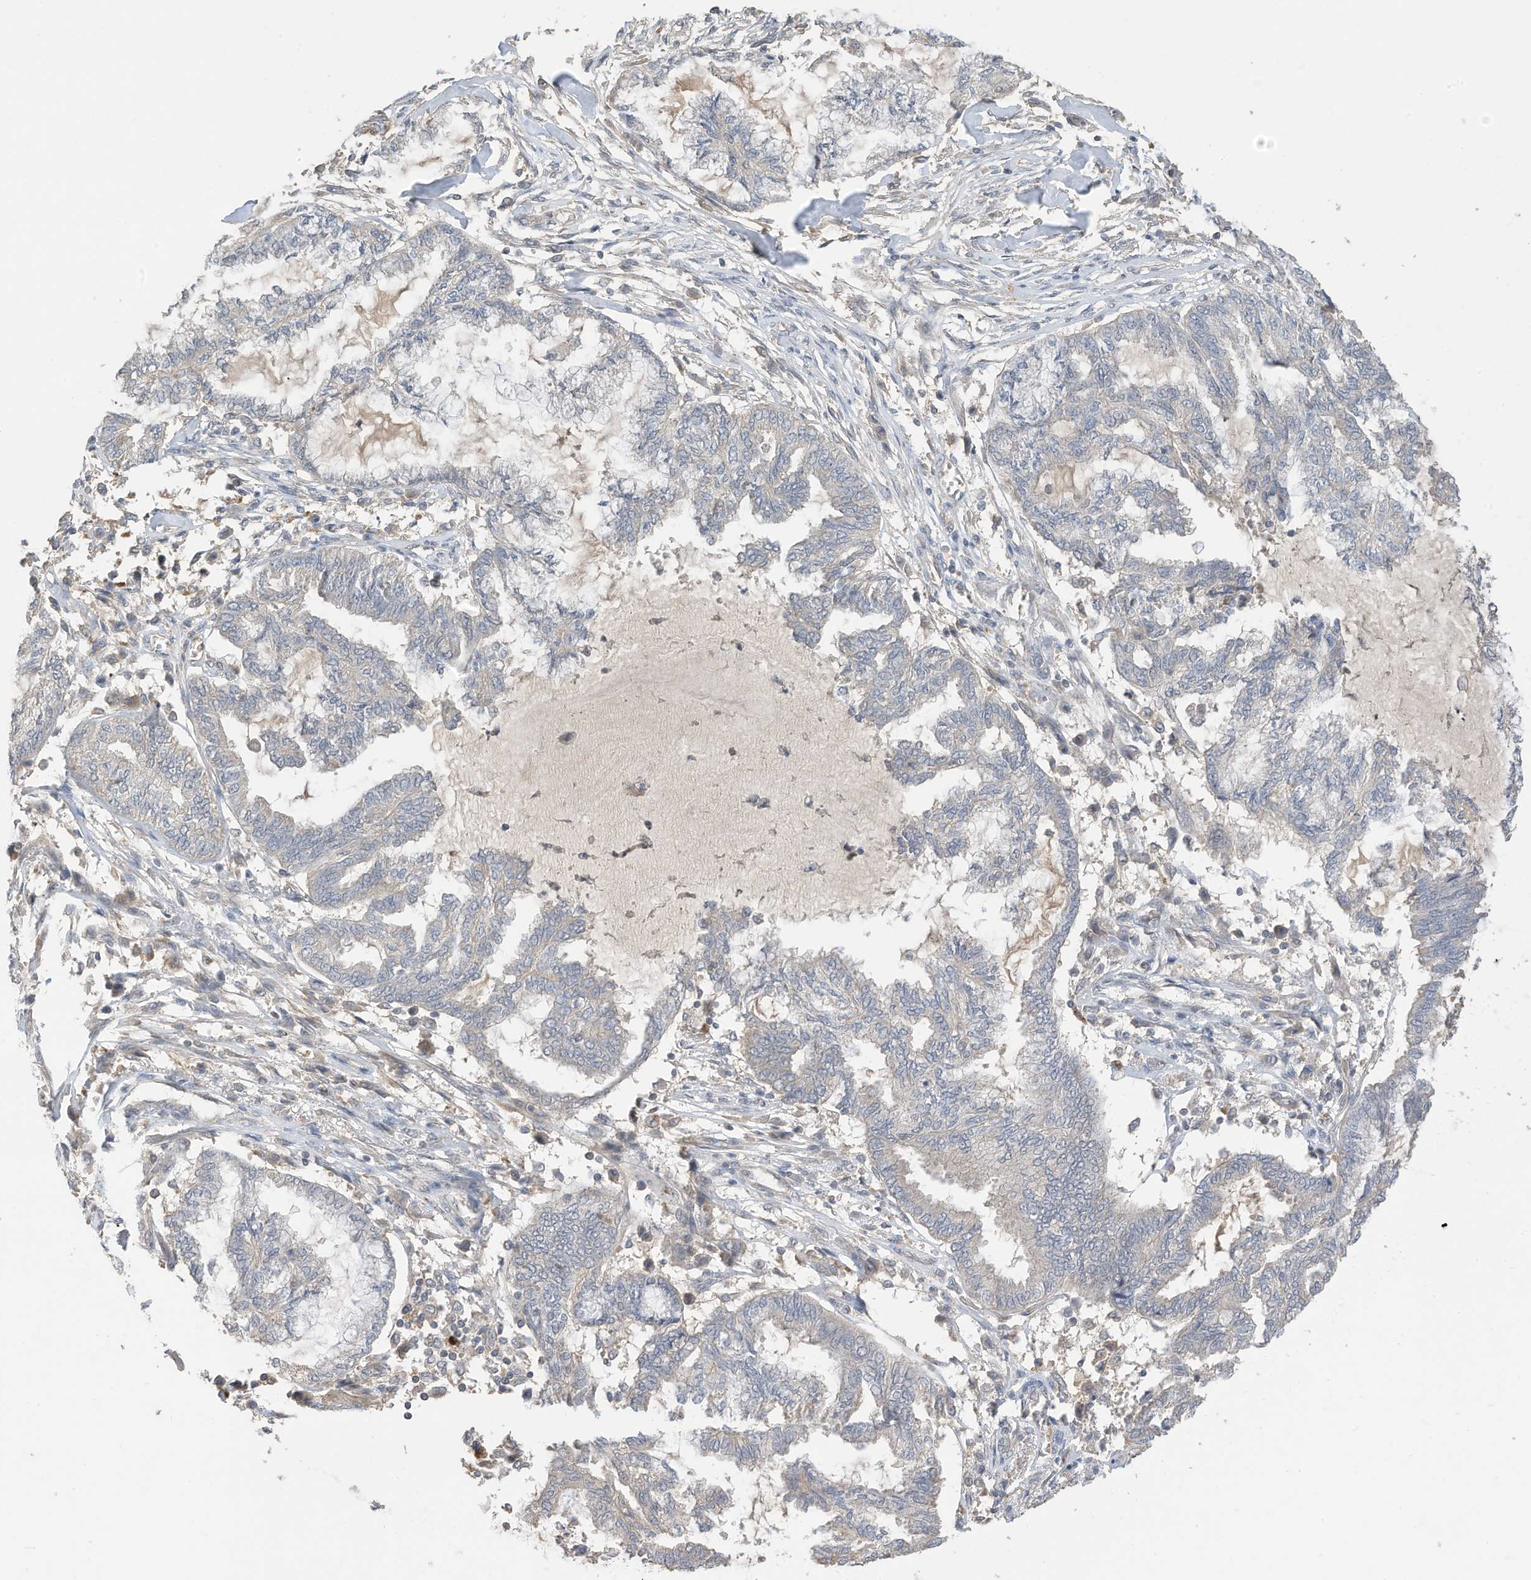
{"staining": {"intensity": "negative", "quantity": "none", "location": "none"}, "tissue": "endometrial cancer", "cell_type": "Tumor cells", "image_type": "cancer", "snomed": [{"axis": "morphology", "description": "Adenocarcinoma, NOS"}, {"axis": "topography", "description": "Endometrium"}], "caption": "Immunohistochemical staining of endometrial cancer (adenocarcinoma) reveals no significant staining in tumor cells. (DAB (3,3'-diaminobenzidine) IHC visualized using brightfield microscopy, high magnification).", "gene": "REC8", "patient": {"sex": "female", "age": 86}}